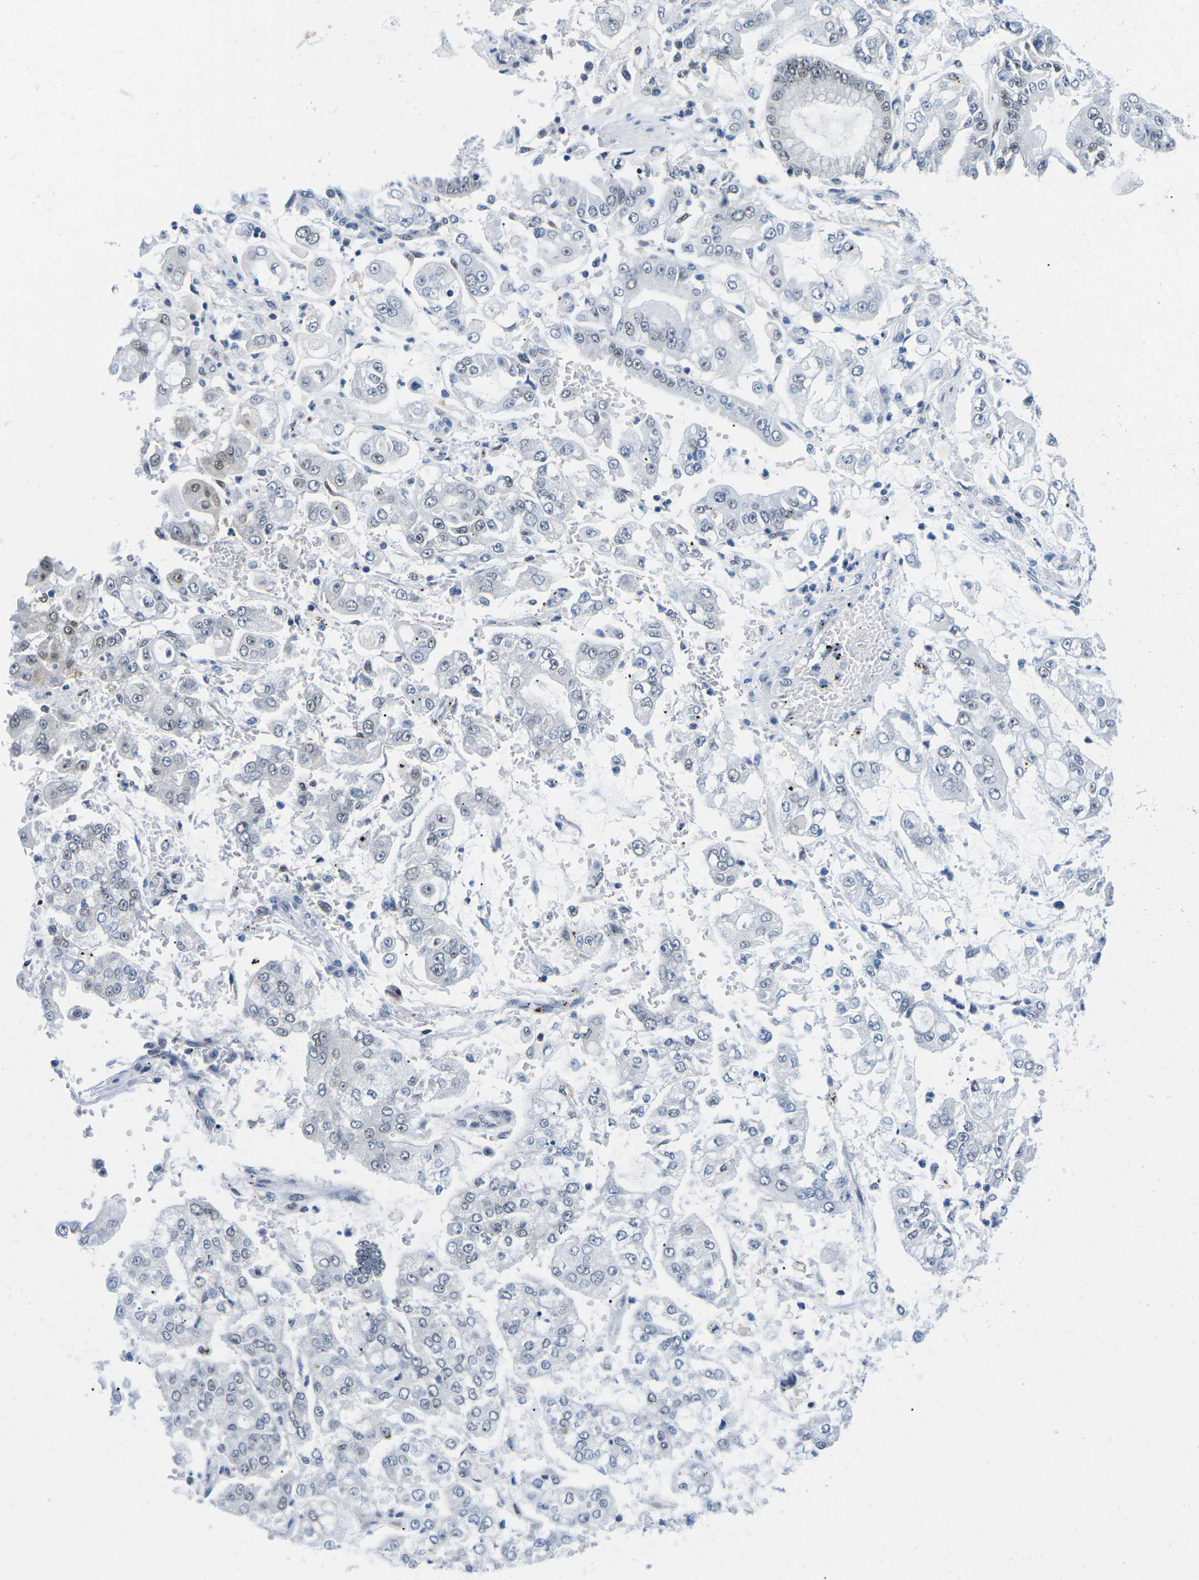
{"staining": {"intensity": "negative", "quantity": "none", "location": "none"}, "tissue": "stomach cancer", "cell_type": "Tumor cells", "image_type": "cancer", "snomed": [{"axis": "morphology", "description": "Adenocarcinoma, NOS"}, {"axis": "topography", "description": "Stomach"}], "caption": "Protein analysis of adenocarcinoma (stomach) reveals no significant expression in tumor cells. The staining was performed using DAB (3,3'-diaminobenzidine) to visualize the protein expression in brown, while the nuclei were stained in blue with hematoxylin (Magnification: 20x).", "gene": "UBA7", "patient": {"sex": "male", "age": 76}}